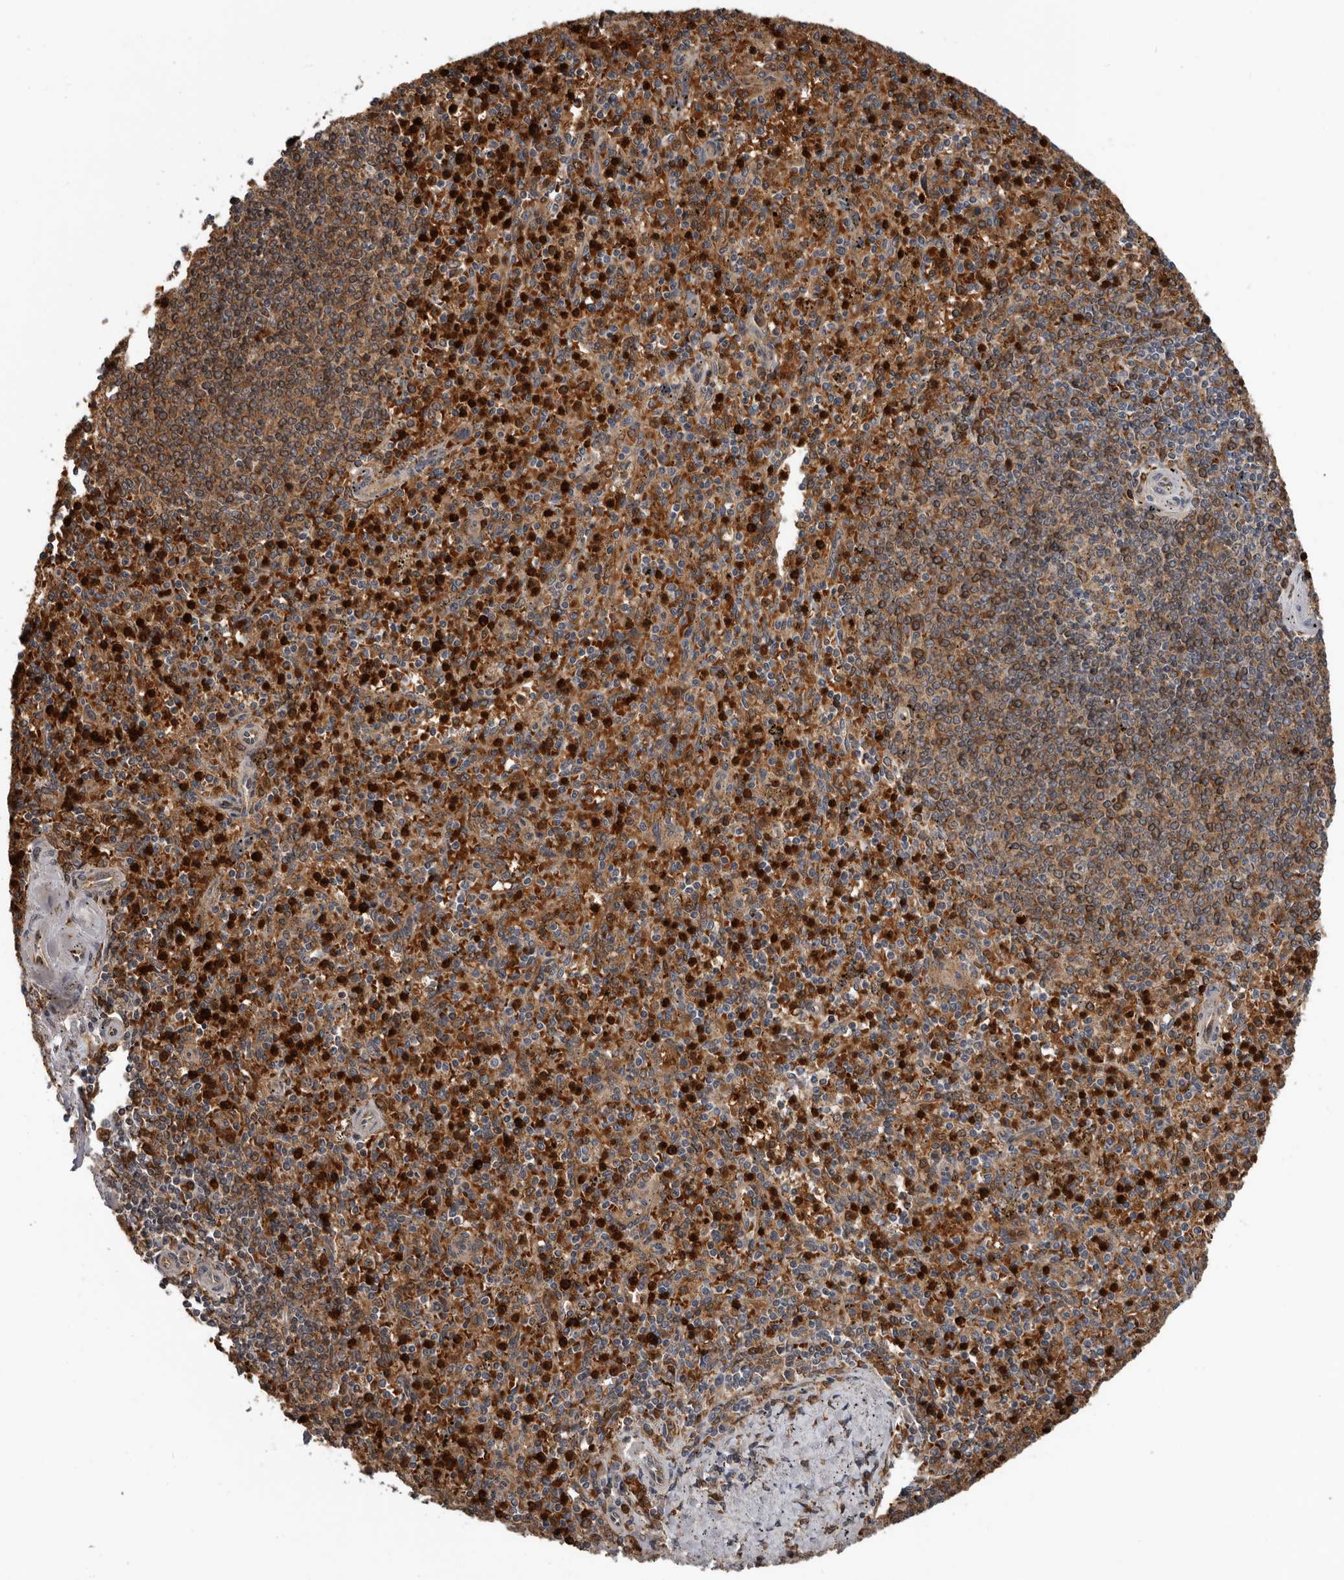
{"staining": {"intensity": "strong", "quantity": "25%-75%", "location": "cytoplasmic/membranous"}, "tissue": "spleen", "cell_type": "Cells in red pulp", "image_type": "normal", "snomed": [{"axis": "morphology", "description": "Normal tissue, NOS"}, {"axis": "topography", "description": "Spleen"}], "caption": "About 25%-75% of cells in red pulp in benign human spleen reveal strong cytoplasmic/membranous protein staining as visualized by brown immunohistochemical staining.", "gene": "FGFR4", "patient": {"sex": "male", "age": 72}}